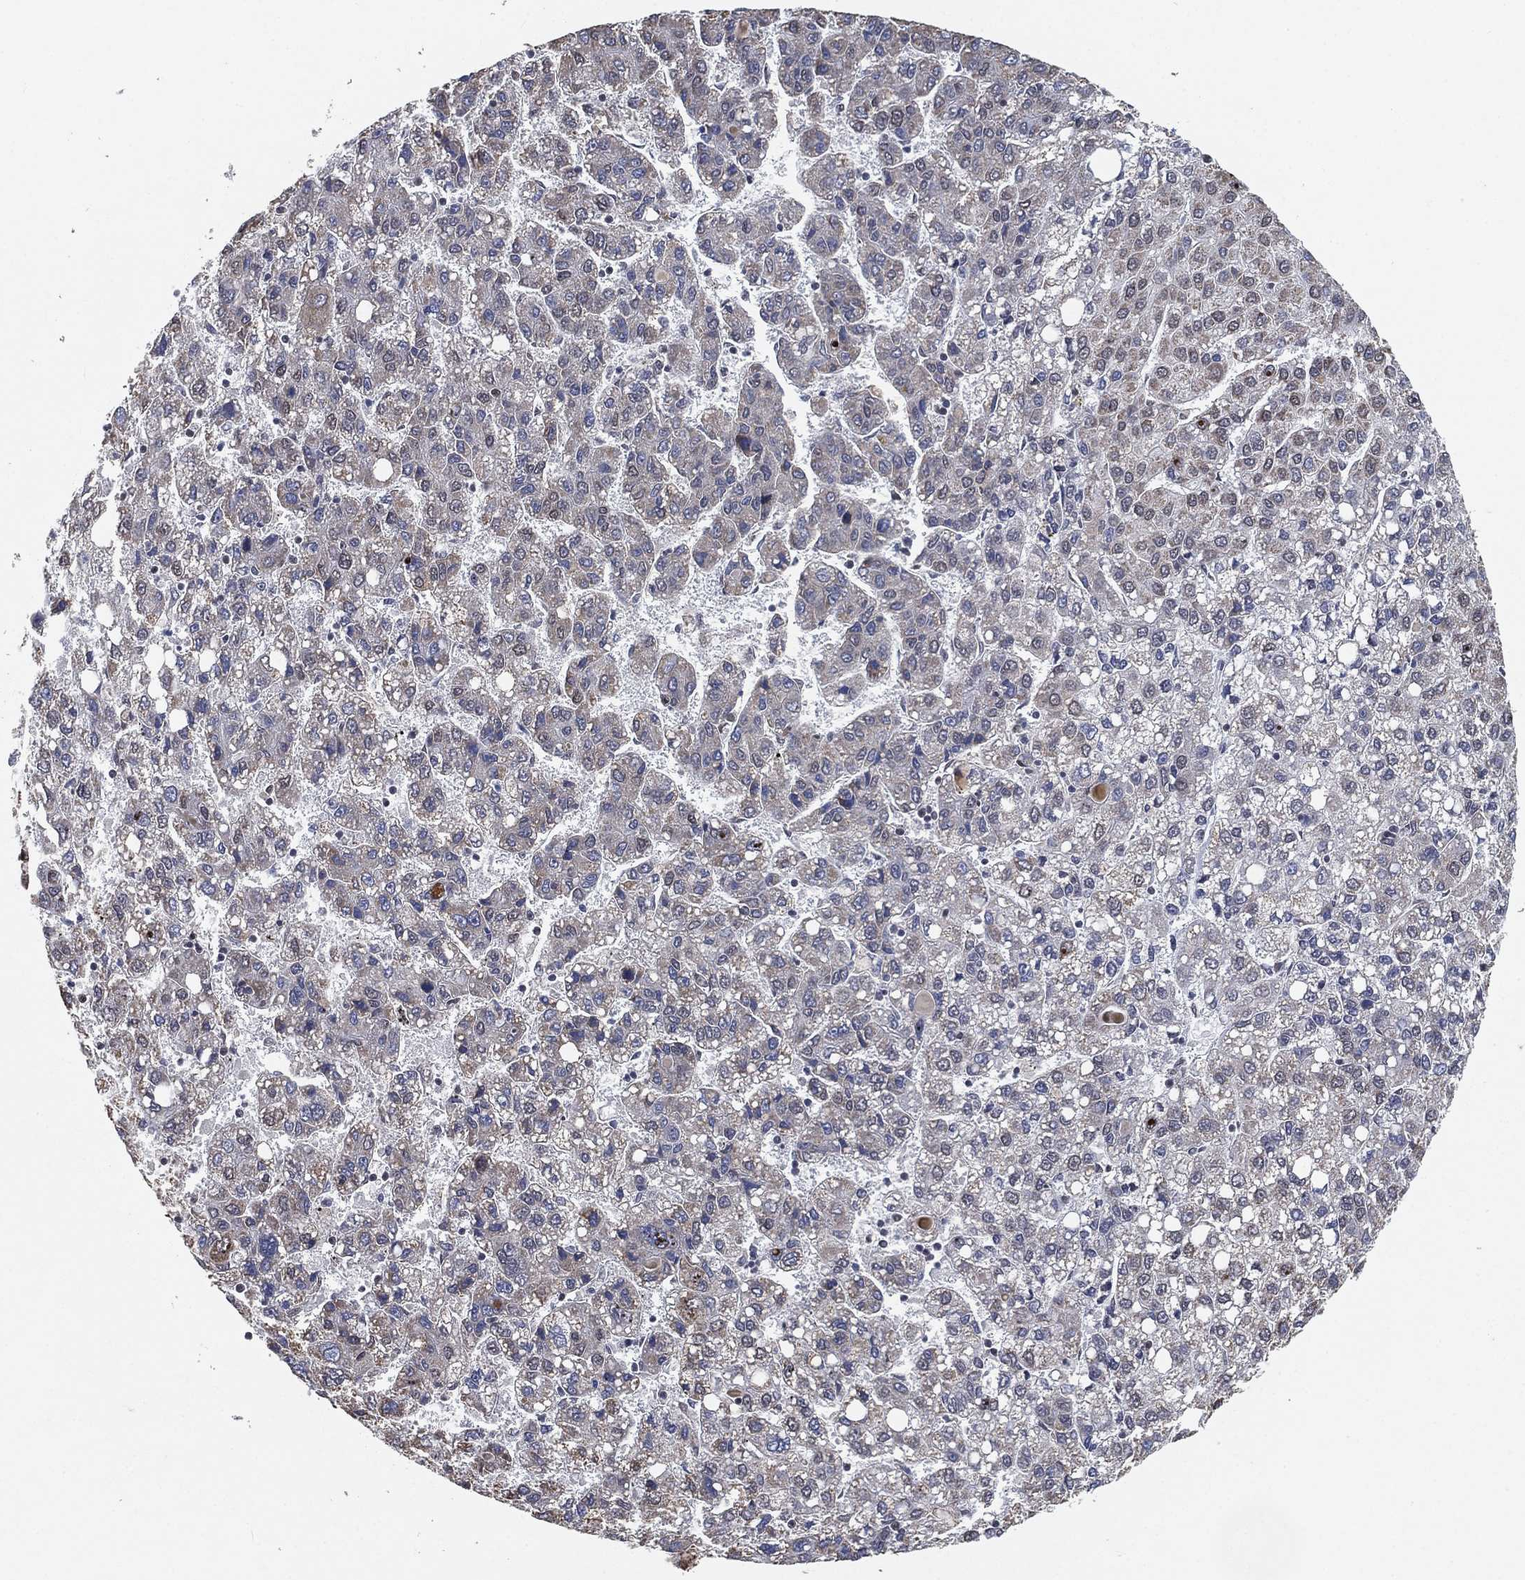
{"staining": {"intensity": "weak", "quantity": "<25%", "location": "nuclear"}, "tissue": "liver cancer", "cell_type": "Tumor cells", "image_type": "cancer", "snomed": [{"axis": "morphology", "description": "Carcinoma, Hepatocellular, NOS"}, {"axis": "topography", "description": "Liver"}], "caption": "This image is of liver cancer stained with immunohistochemistry to label a protein in brown with the nuclei are counter-stained blue. There is no staining in tumor cells.", "gene": "YLPM1", "patient": {"sex": "female", "age": 82}}